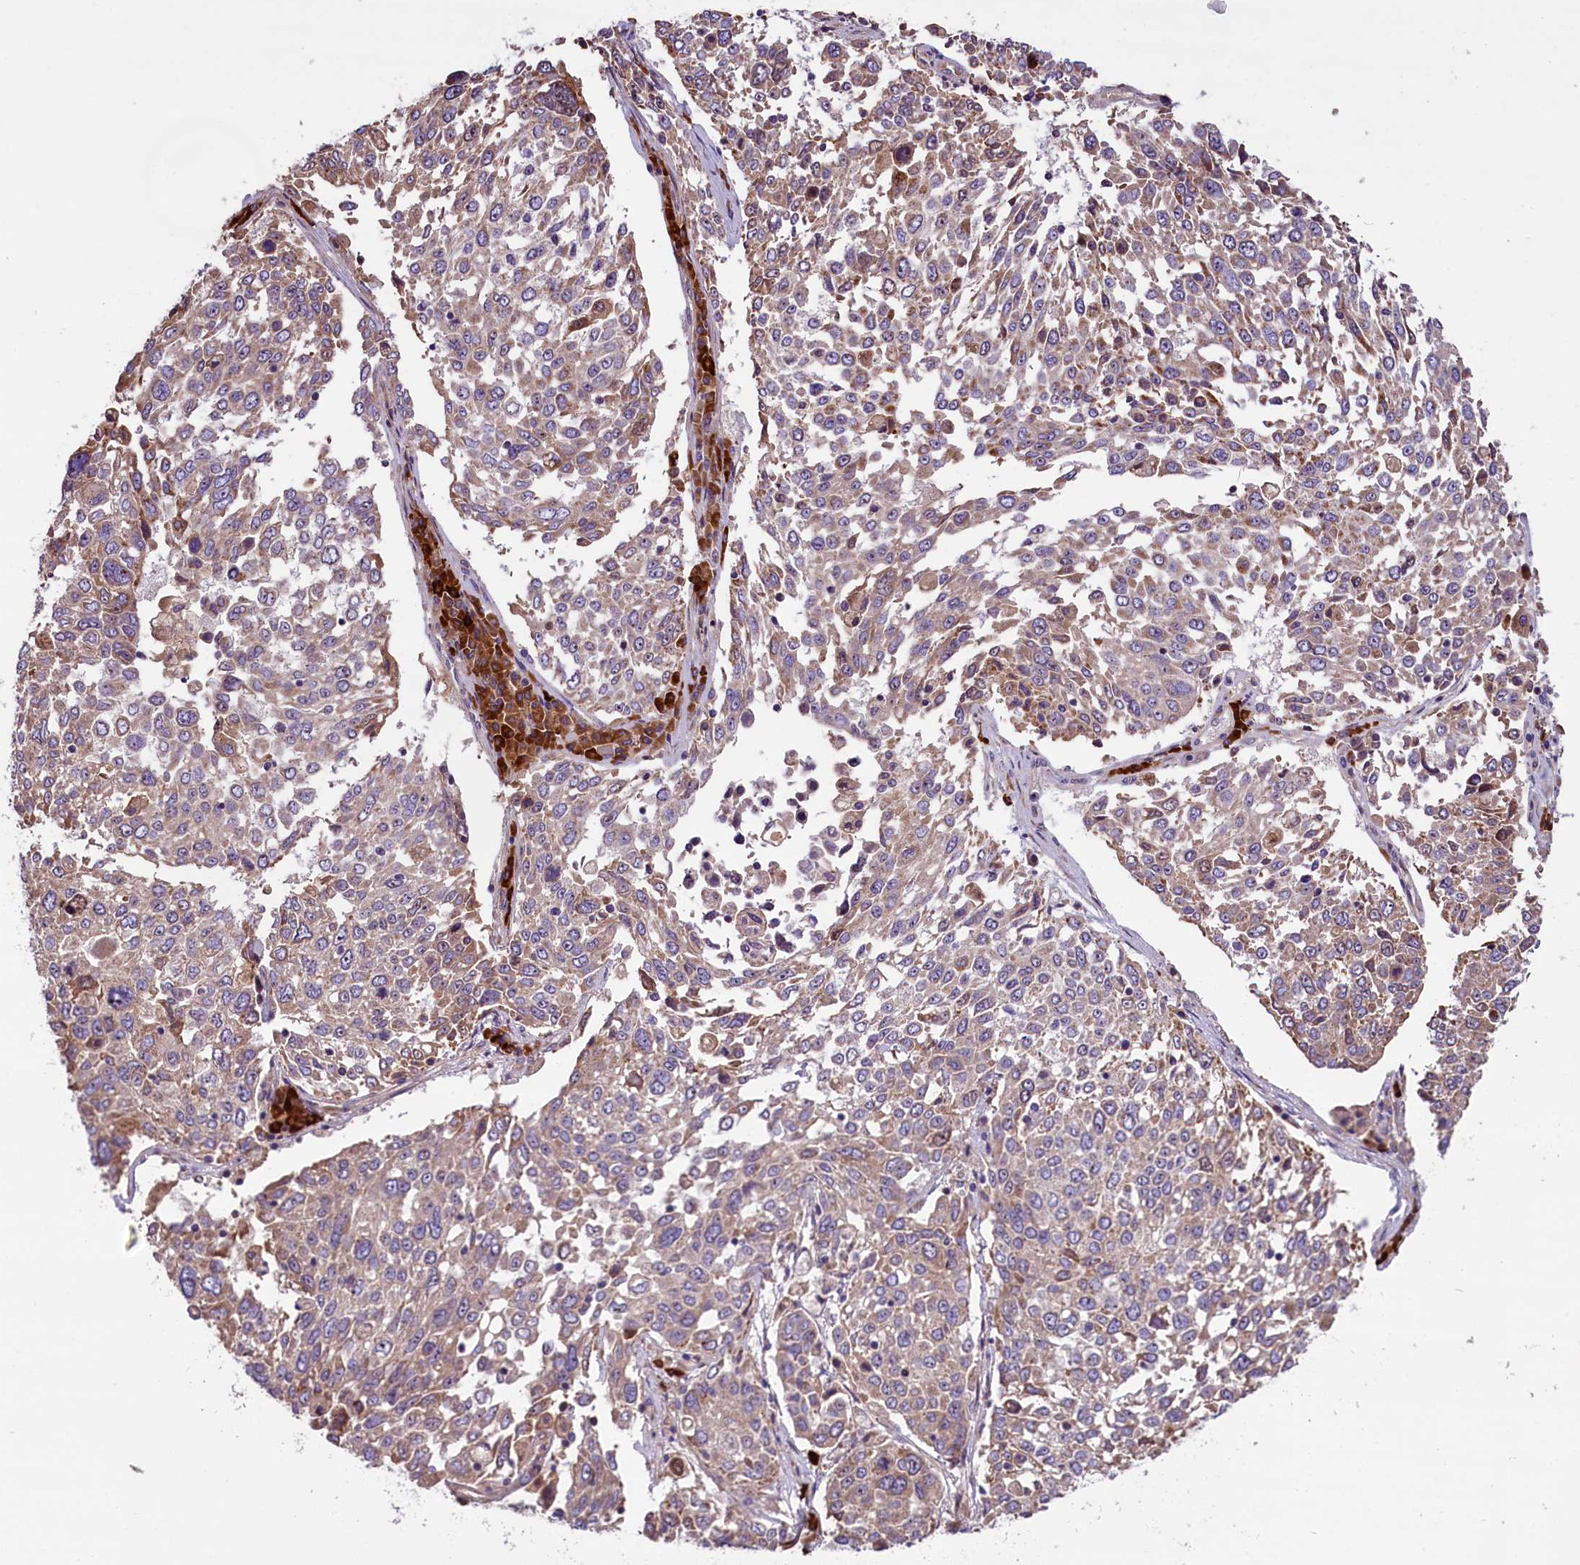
{"staining": {"intensity": "moderate", "quantity": ">75%", "location": "cytoplasmic/membranous"}, "tissue": "lung cancer", "cell_type": "Tumor cells", "image_type": "cancer", "snomed": [{"axis": "morphology", "description": "Squamous cell carcinoma, NOS"}, {"axis": "topography", "description": "Lung"}], "caption": "The immunohistochemical stain highlights moderate cytoplasmic/membranous staining in tumor cells of lung squamous cell carcinoma tissue.", "gene": "FRY", "patient": {"sex": "male", "age": 65}}